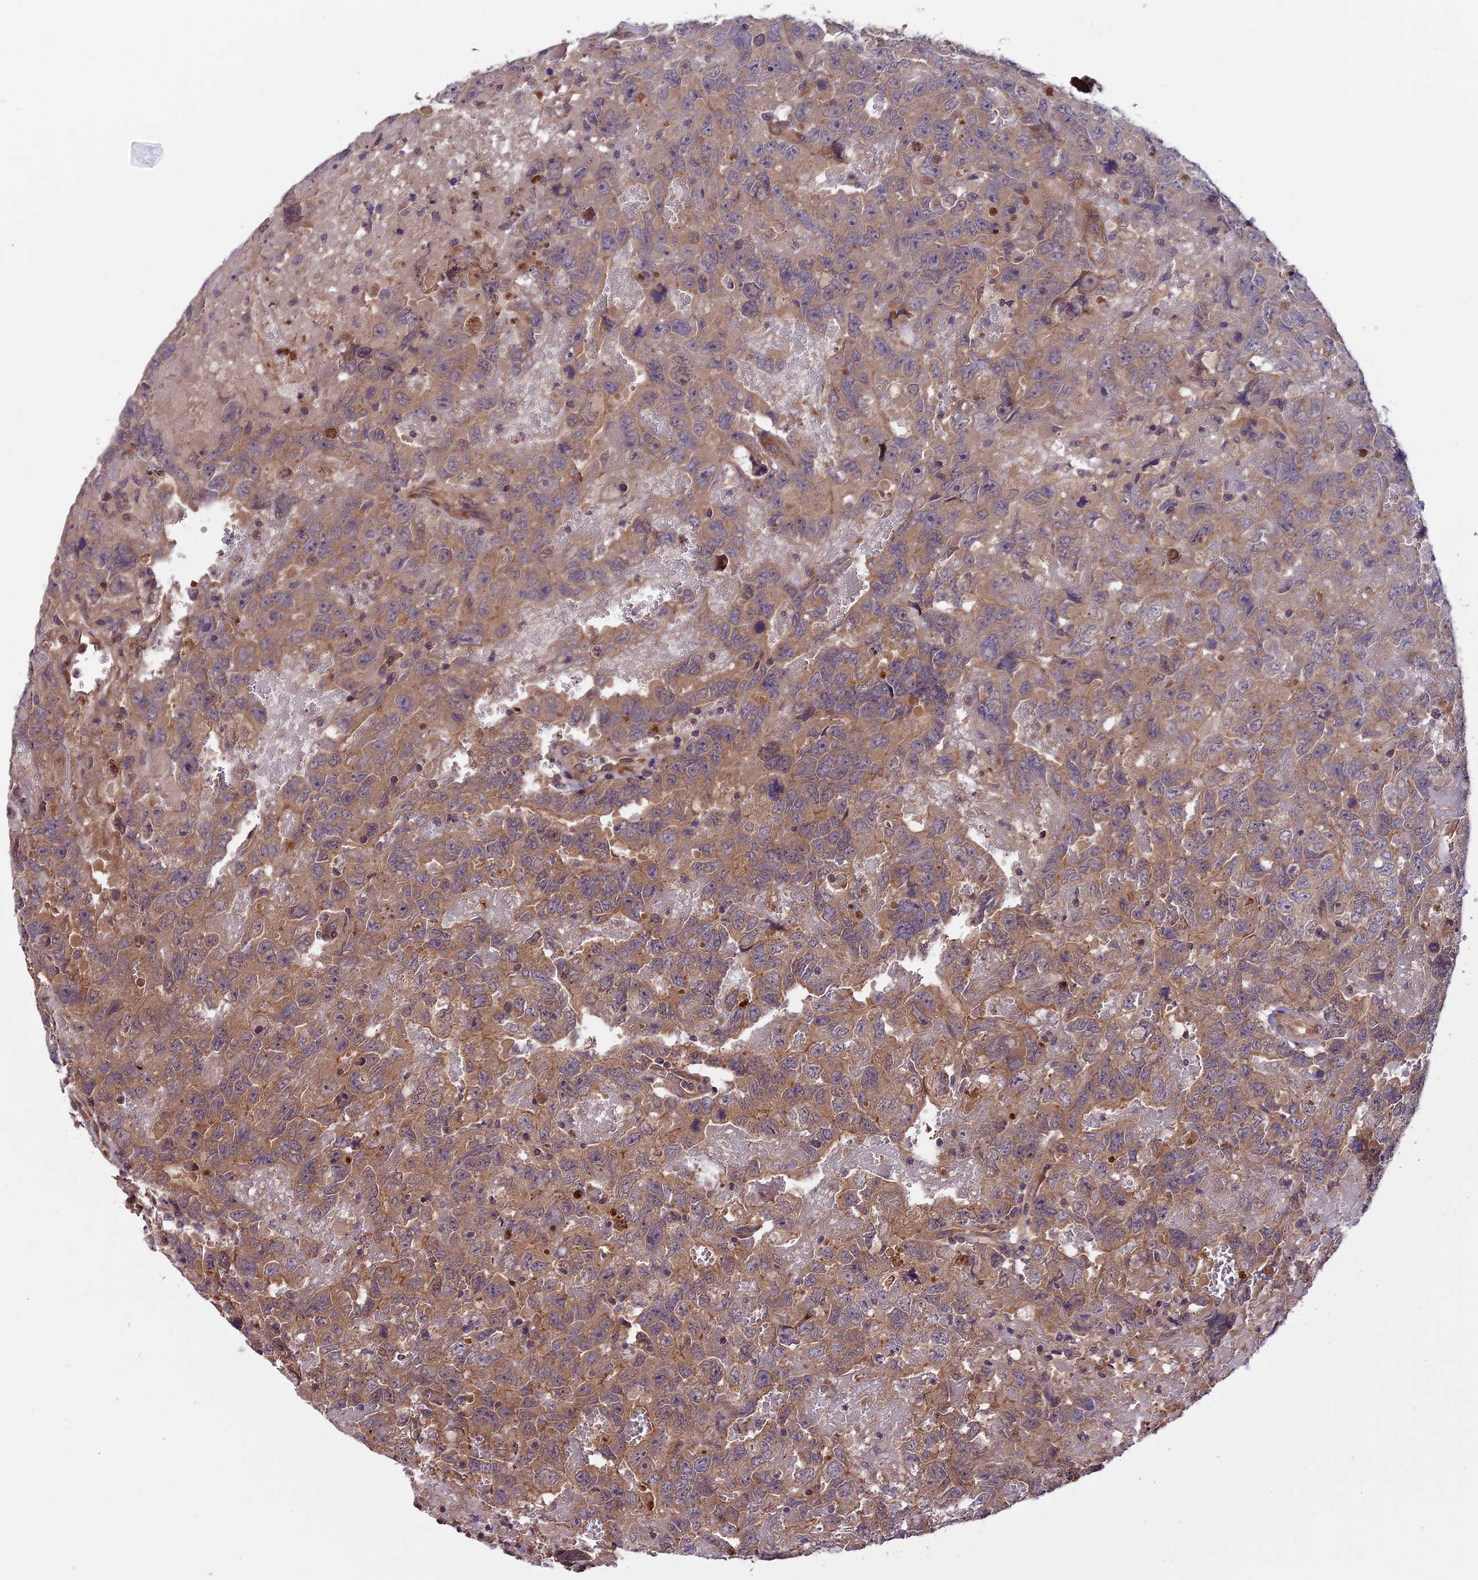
{"staining": {"intensity": "moderate", "quantity": "25%-75%", "location": "cytoplasmic/membranous"}, "tissue": "testis cancer", "cell_type": "Tumor cells", "image_type": "cancer", "snomed": [{"axis": "morphology", "description": "Carcinoma, Embryonal, NOS"}, {"axis": "topography", "description": "Testis"}], "caption": "The immunohistochemical stain labels moderate cytoplasmic/membranous positivity in tumor cells of testis cancer (embryonal carcinoma) tissue. The staining is performed using DAB (3,3'-diaminobenzidine) brown chromogen to label protein expression. The nuclei are counter-stained blue using hematoxylin.", "gene": "SETD6", "patient": {"sex": "male", "age": 45}}